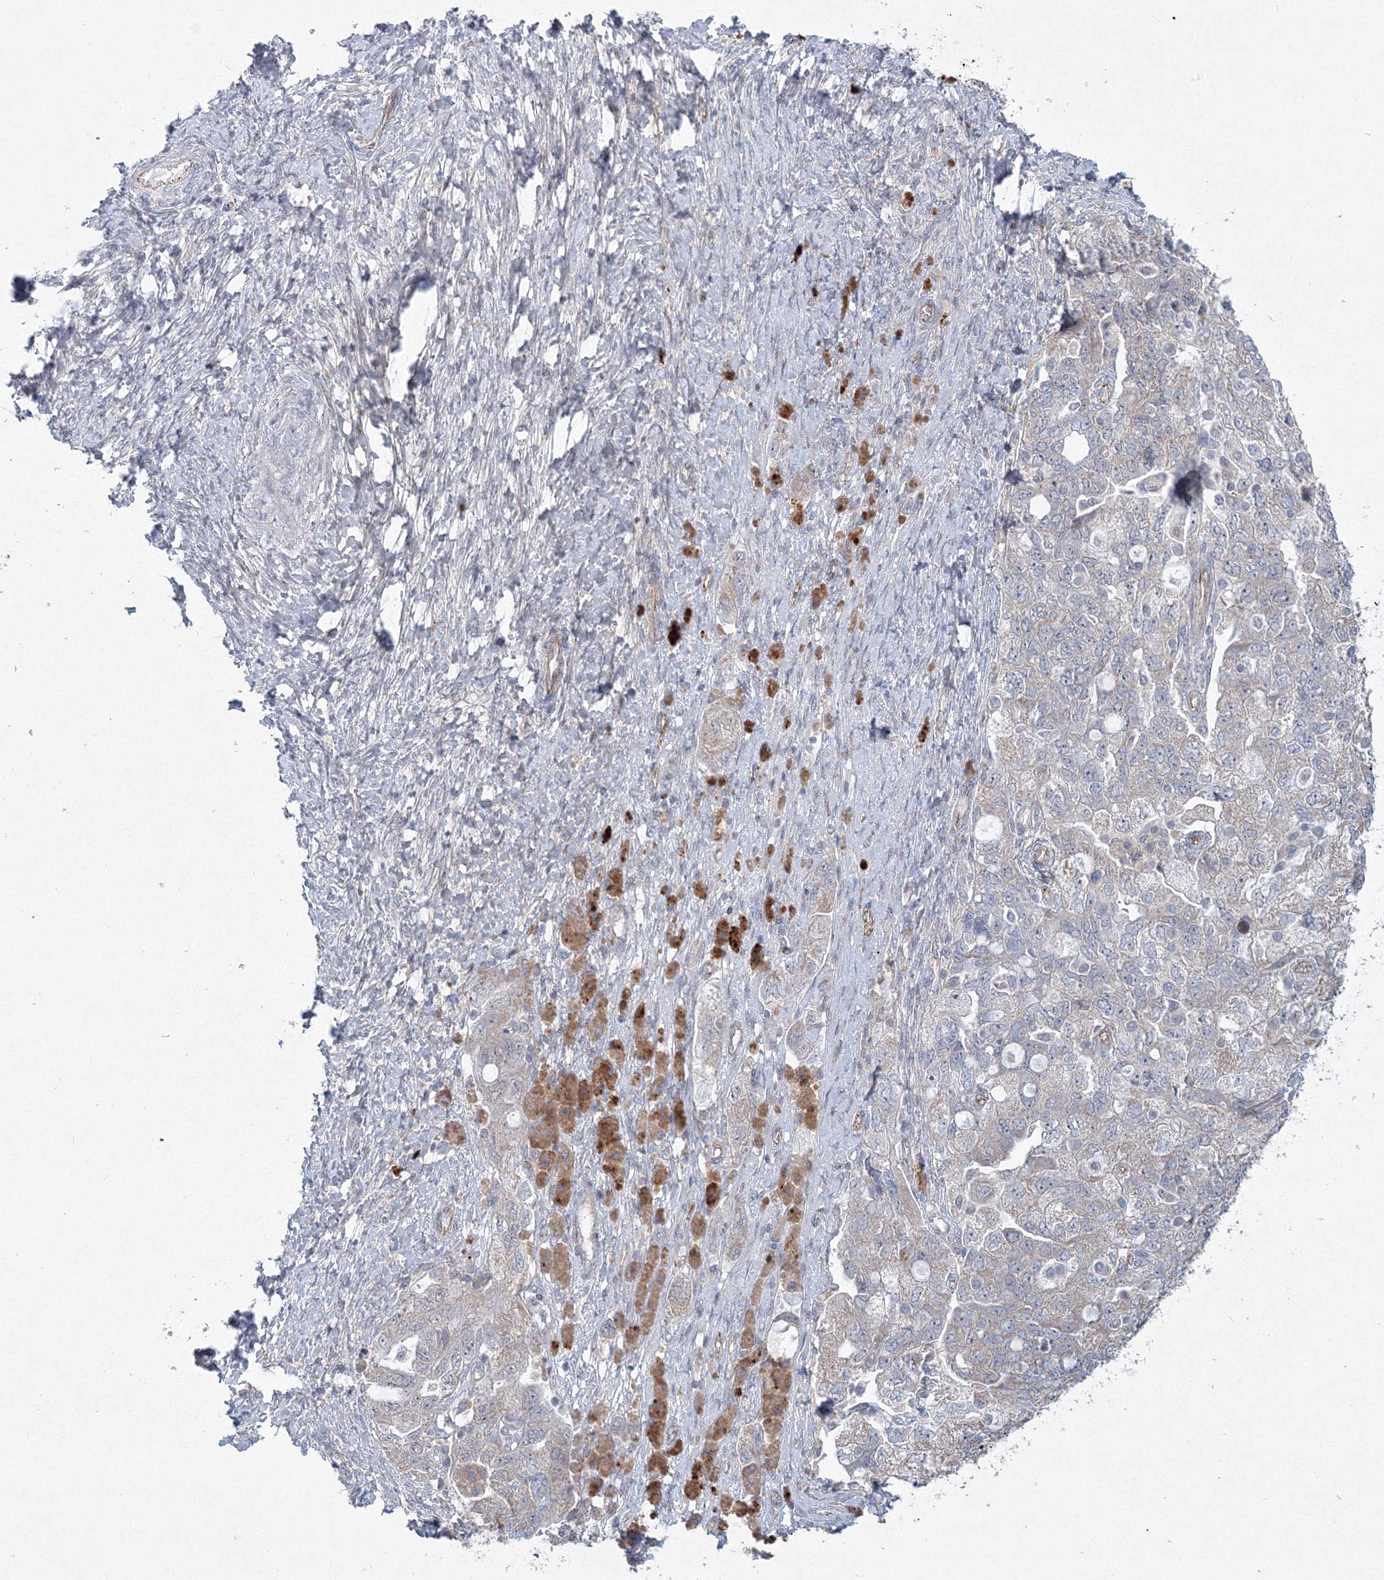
{"staining": {"intensity": "weak", "quantity": "25%-75%", "location": "cytoplasmic/membranous"}, "tissue": "ovarian cancer", "cell_type": "Tumor cells", "image_type": "cancer", "snomed": [{"axis": "morphology", "description": "Carcinoma, NOS"}, {"axis": "morphology", "description": "Cystadenocarcinoma, serous, NOS"}, {"axis": "topography", "description": "Ovary"}], "caption": "IHC photomicrograph of neoplastic tissue: serous cystadenocarcinoma (ovarian) stained using IHC displays low levels of weak protein expression localized specifically in the cytoplasmic/membranous of tumor cells, appearing as a cytoplasmic/membranous brown color.", "gene": "WDR49", "patient": {"sex": "female", "age": 69}}